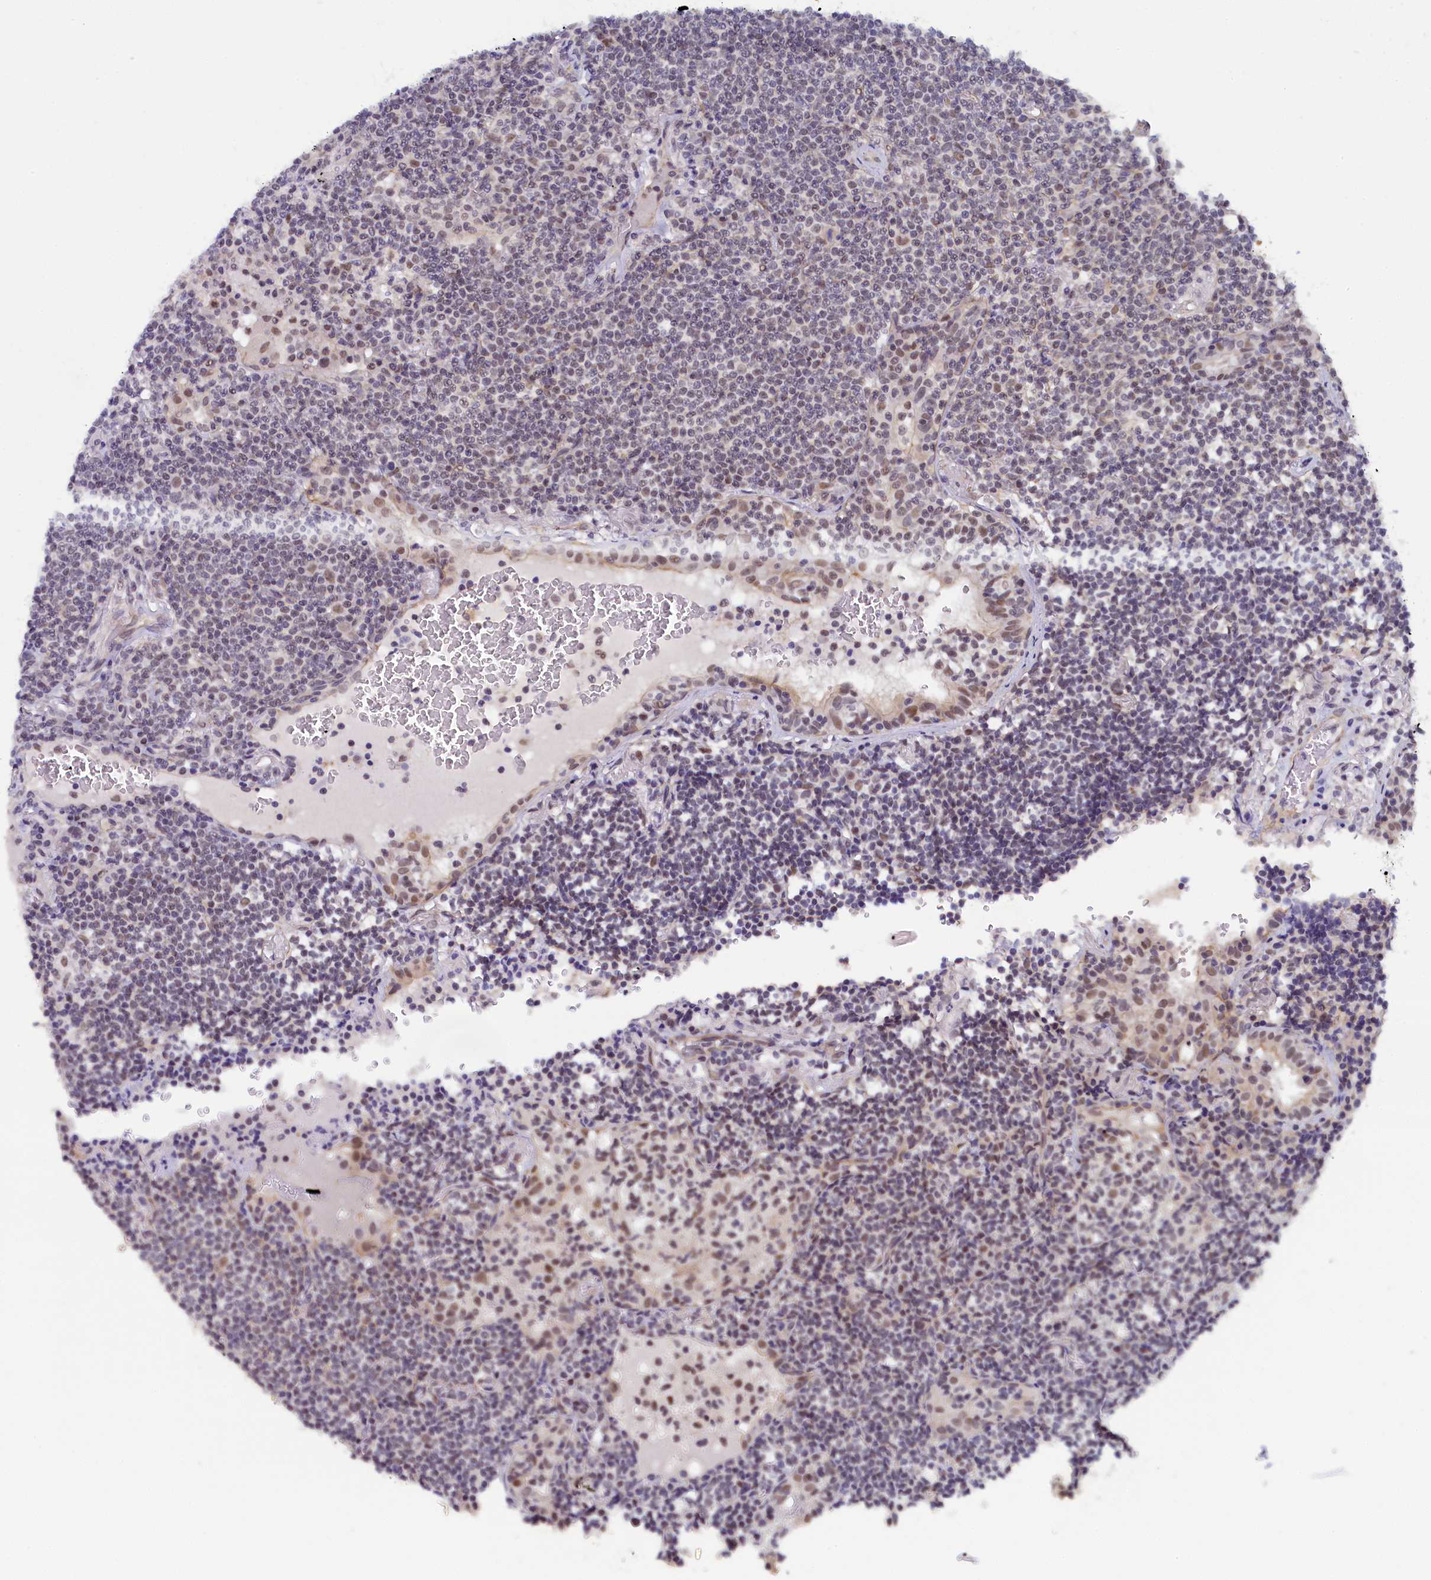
{"staining": {"intensity": "weak", "quantity": "<25%", "location": "nuclear"}, "tissue": "lymphoma", "cell_type": "Tumor cells", "image_type": "cancer", "snomed": [{"axis": "morphology", "description": "Malignant lymphoma, non-Hodgkin's type, Low grade"}, {"axis": "topography", "description": "Lung"}], "caption": "Immunohistochemistry photomicrograph of human lymphoma stained for a protein (brown), which displays no expression in tumor cells.", "gene": "INTS14", "patient": {"sex": "female", "age": 71}}